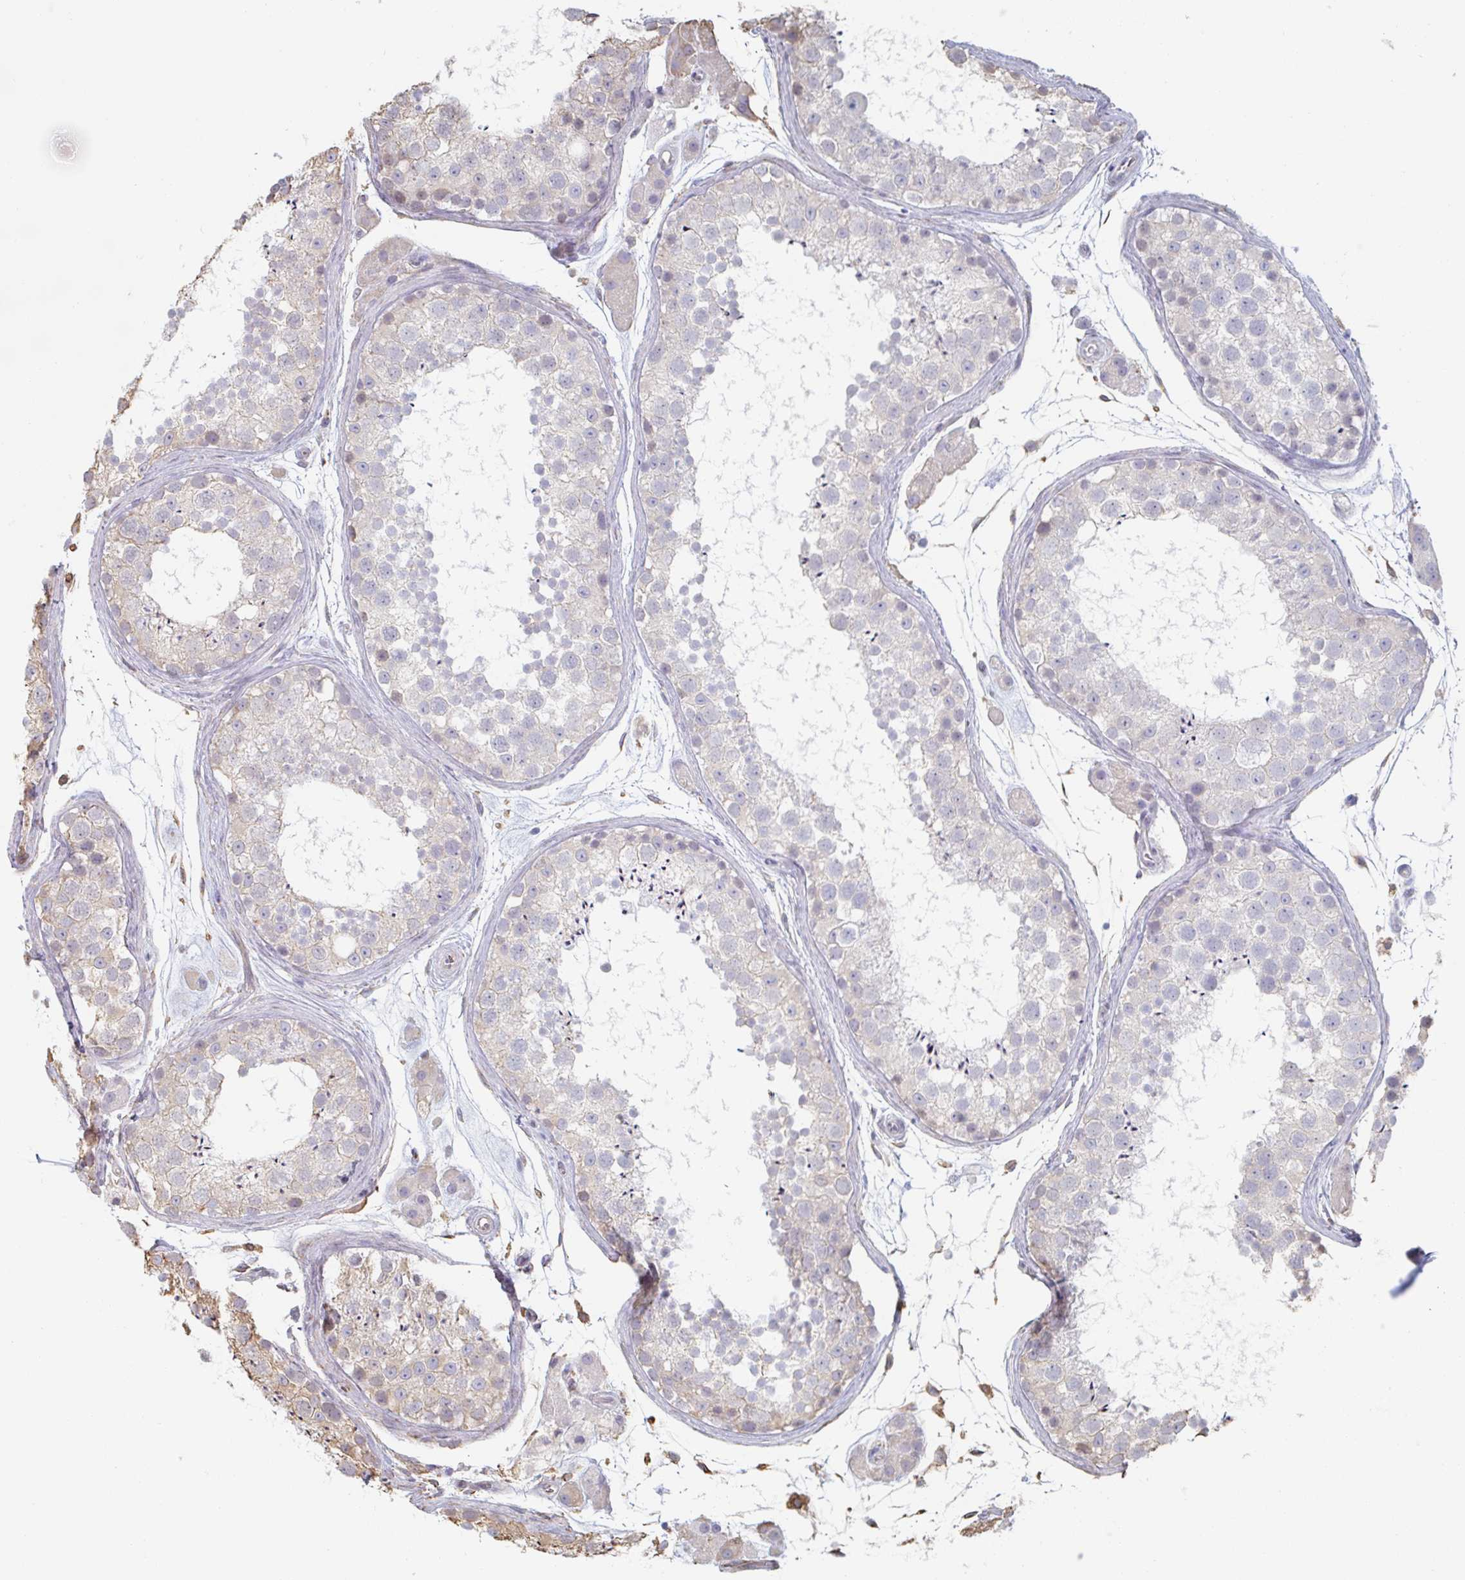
{"staining": {"intensity": "moderate", "quantity": "<25%", "location": "cytoplasmic/membranous"}, "tissue": "testis", "cell_type": "Cells in seminiferous ducts", "image_type": "normal", "snomed": [{"axis": "morphology", "description": "Normal tissue, NOS"}, {"axis": "topography", "description": "Testis"}], "caption": "Testis stained for a protein (brown) exhibits moderate cytoplasmic/membranous positive staining in about <25% of cells in seminiferous ducts.", "gene": "RAB5IF", "patient": {"sex": "male", "age": 41}}